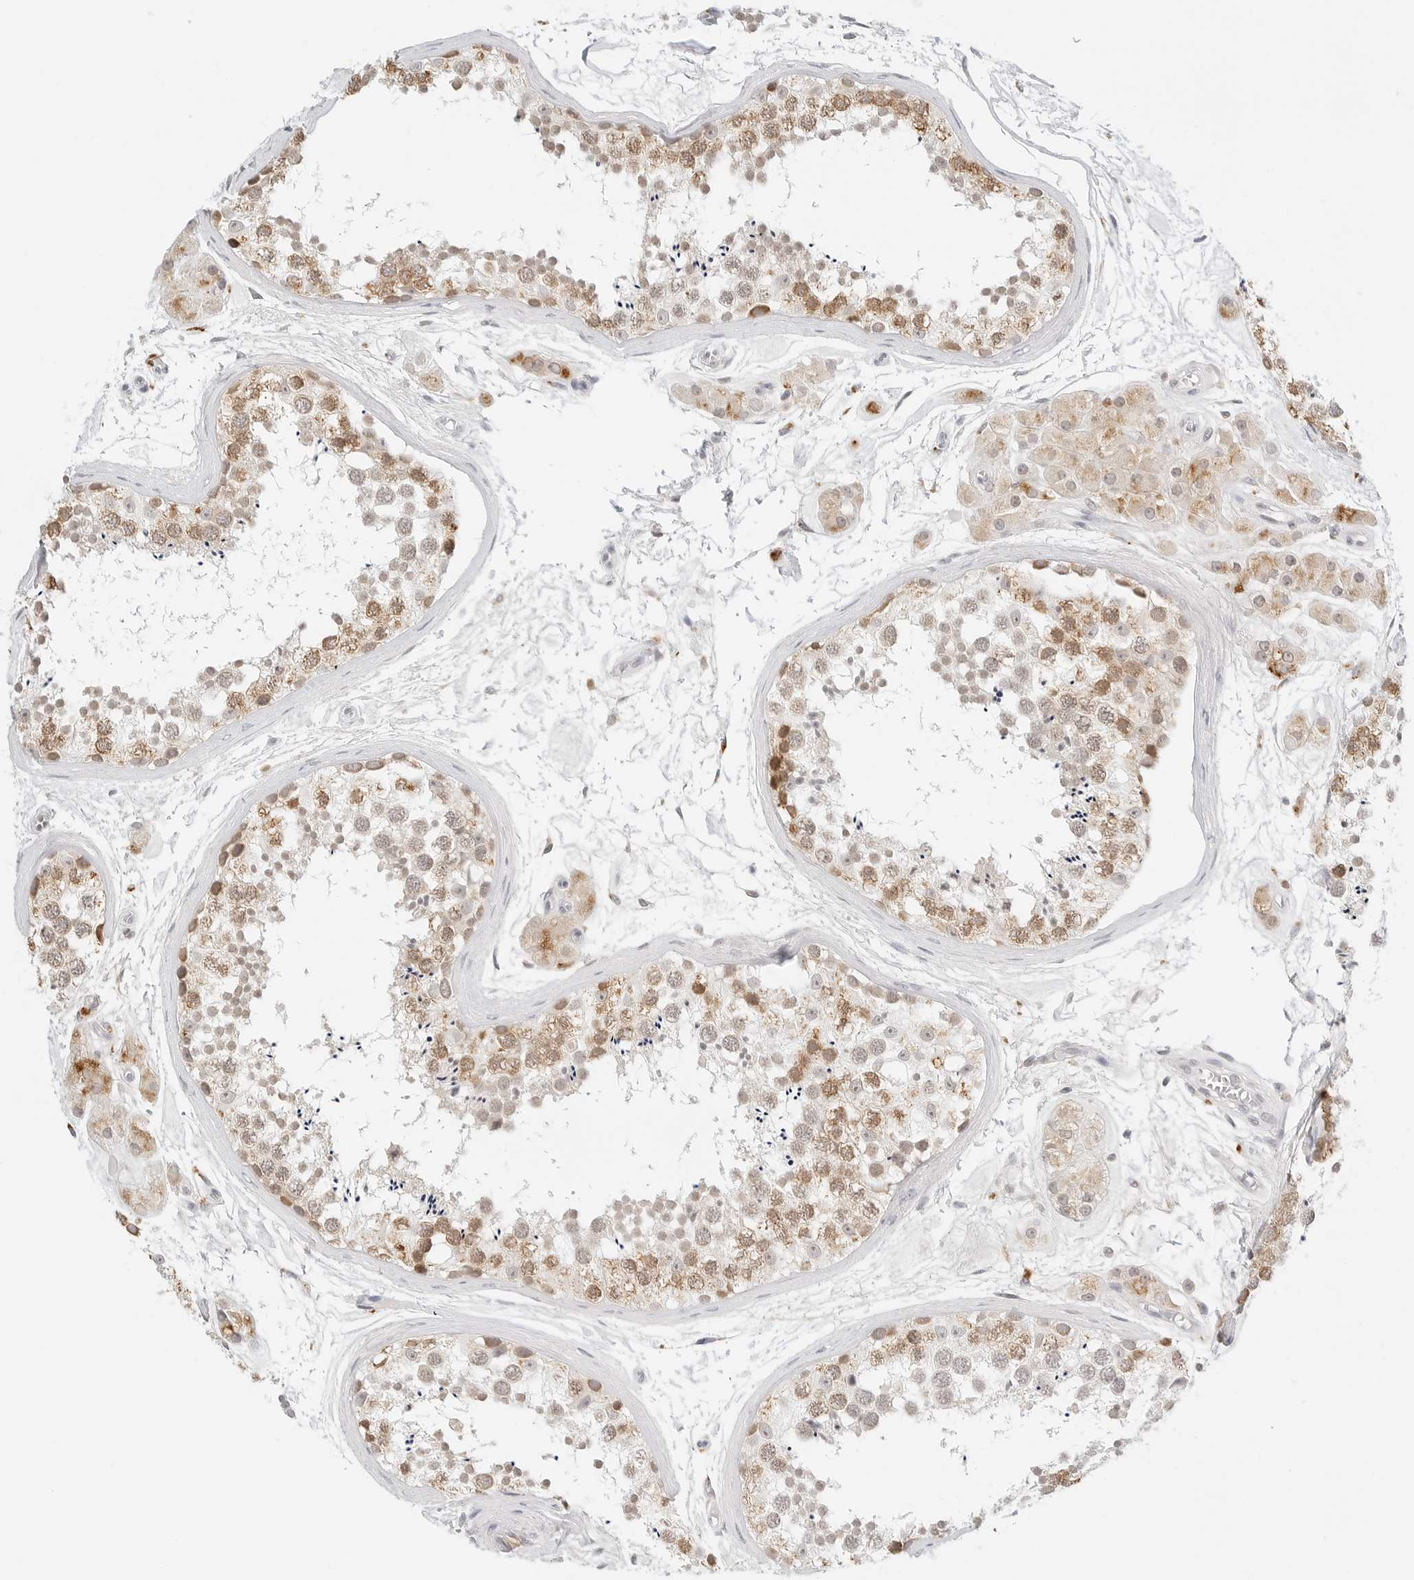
{"staining": {"intensity": "moderate", "quantity": "25%-75%", "location": "cytoplasmic/membranous,nuclear"}, "tissue": "testis", "cell_type": "Cells in seminiferous ducts", "image_type": "normal", "snomed": [{"axis": "morphology", "description": "Normal tissue, NOS"}, {"axis": "topography", "description": "Testis"}], "caption": "Immunohistochemical staining of benign human testis demonstrates 25%-75% levels of moderate cytoplasmic/membranous,nuclear protein positivity in about 25%-75% of cells in seminiferous ducts.", "gene": "NEO1", "patient": {"sex": "male", "age": 56}}